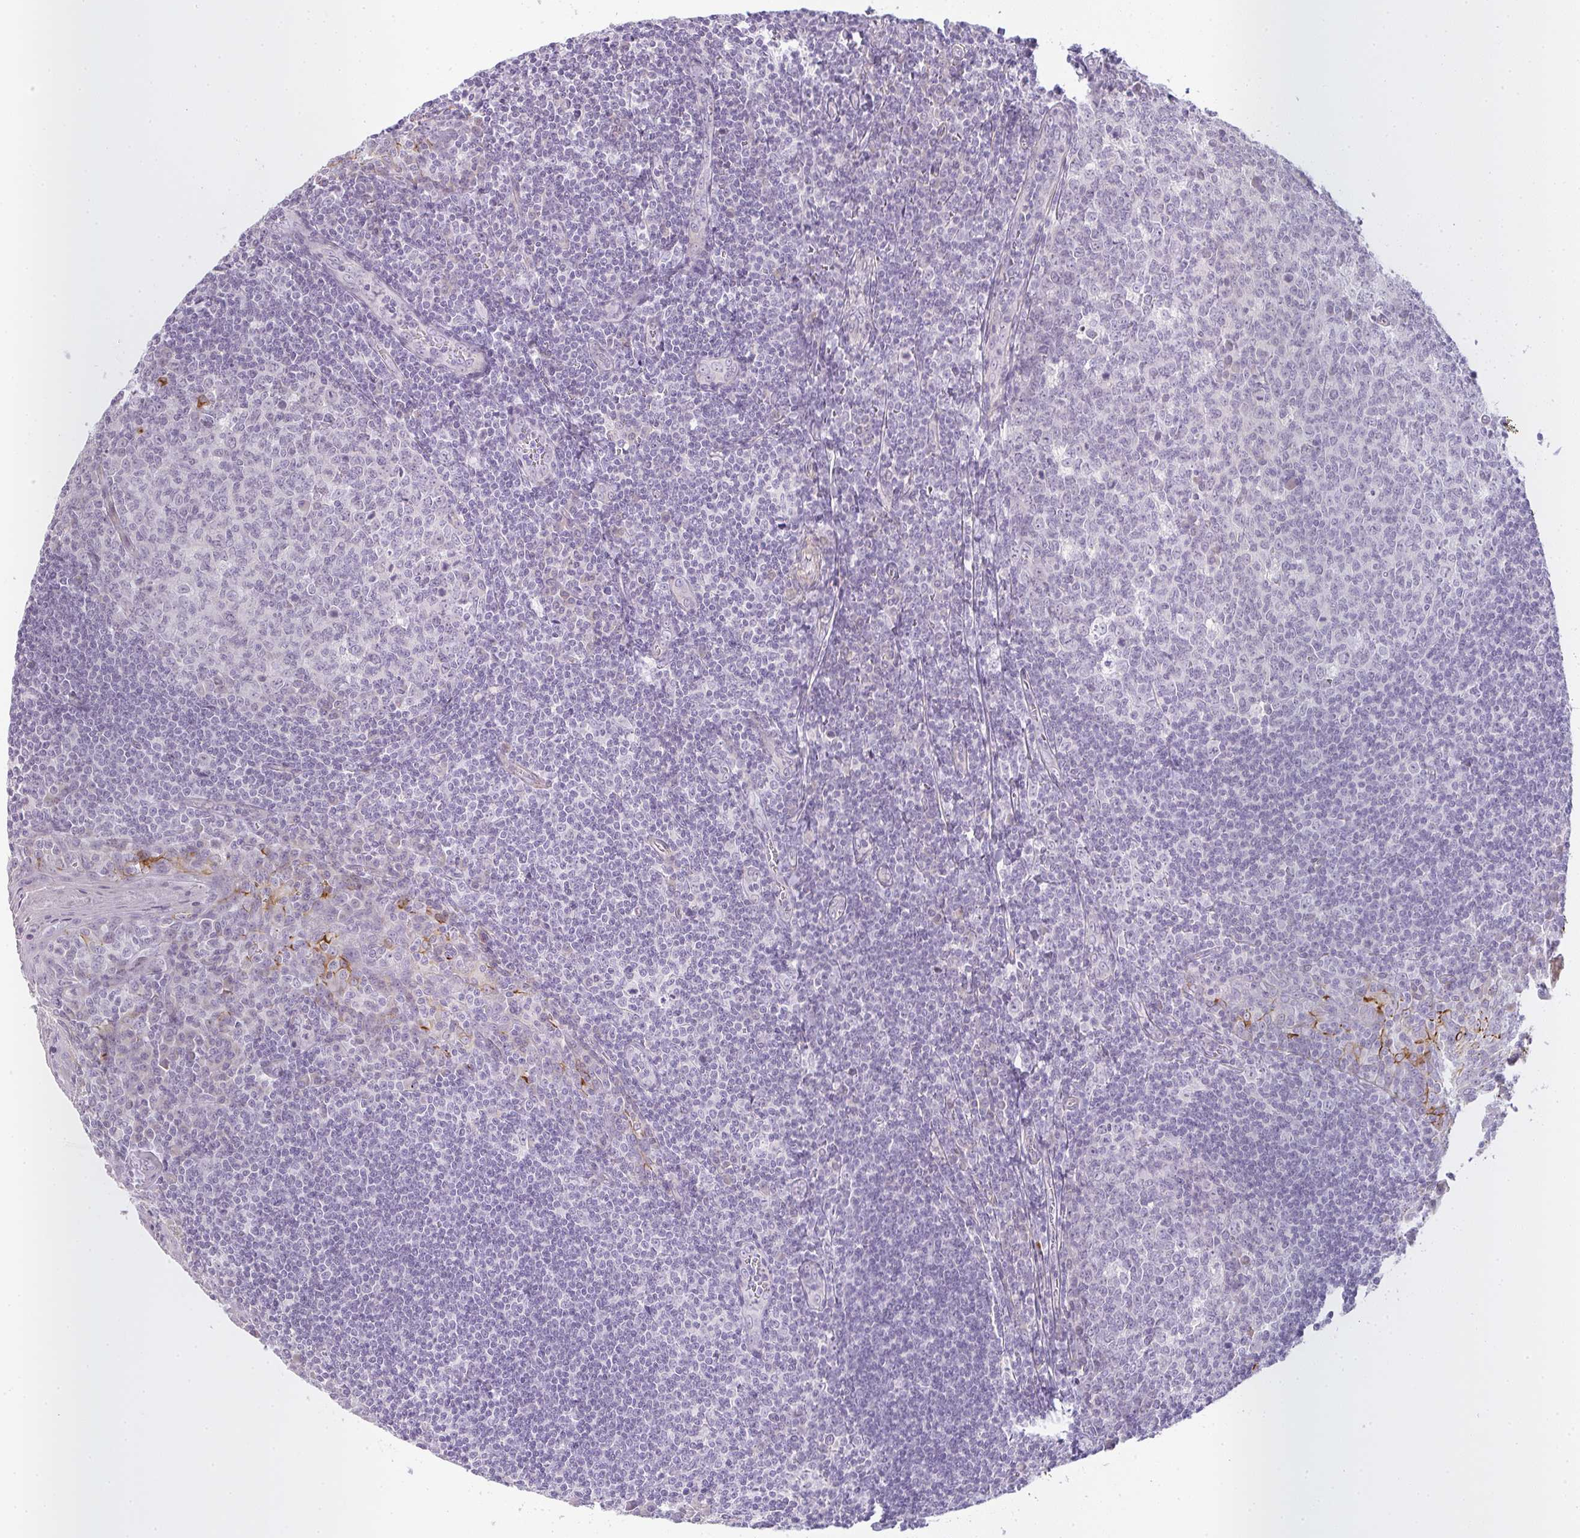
{"staining": {"intensity": "negative", "quantity": "none", "location": "none"}, "tissue": "tonsil", "cell_type": "Germinal center cells", "image_type": "normal", "snomed": [{"axis": "morphology", "description": "Normal tissue, NOS"}, {"axis": "topography", "description": "Tonsil"}], "caption": "Immunohistochemistry of benign human tonsil exhibits no positivity in germinal center cells. (Brightfield microscopy of DAB (3,3'-diaminobenzidine) immunohistochemistry (IHC) at high magnification).", "gene": "SIRPB2", "patient": {"sex": "male", "age": 27}}